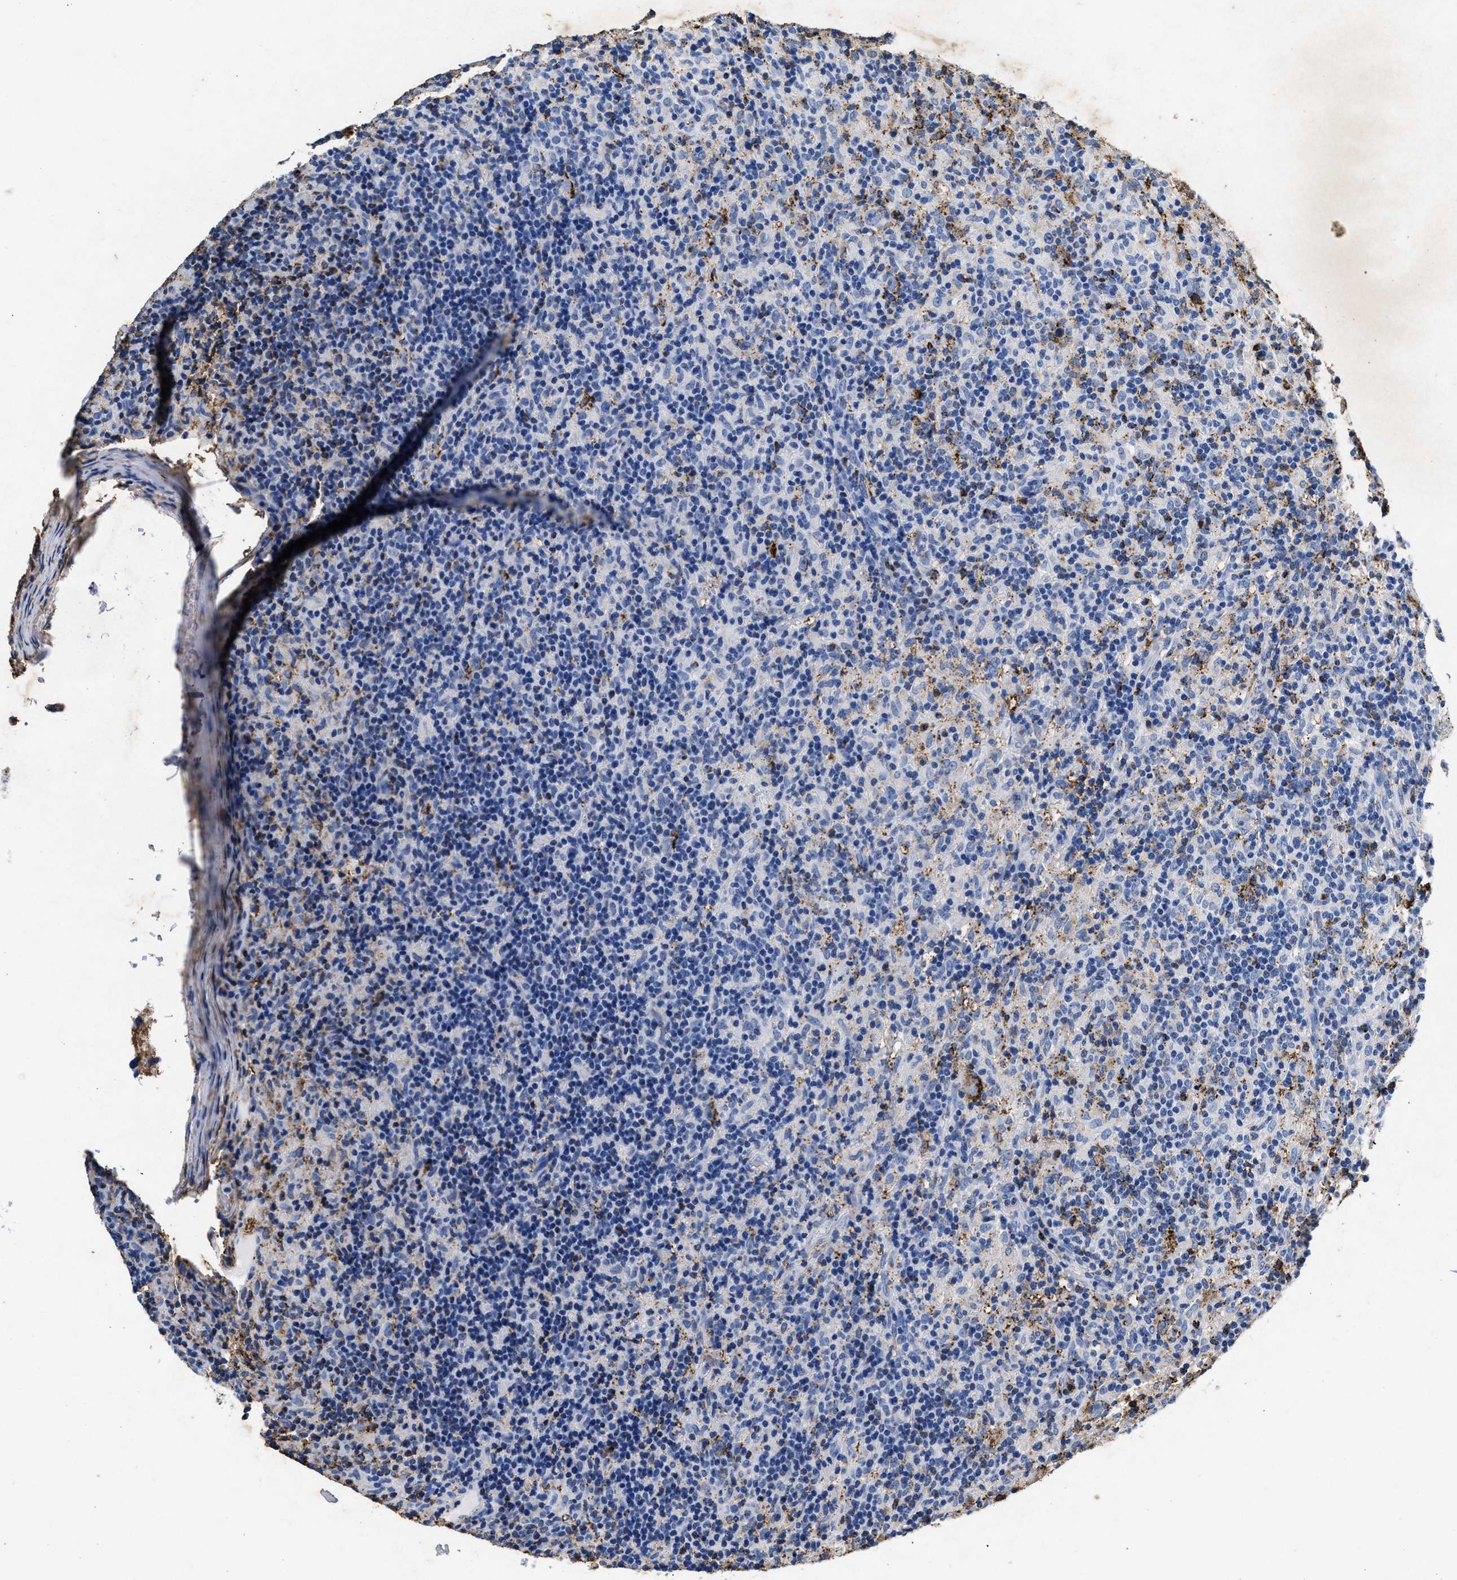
{"staining": {"intensity": "moderate", "quantity": "25%-75%", "location": "cytoplasmic/membranous"}, "tissue": "lymphoma", "cell_type": "Tumor cells", "image_type": "cancer", "snomed": [{"axis": "morphology", "description": "Hodgkin's disease, NOS"}, {"axis": "topography", "description": "Lymph node"}], "caption": "This is an image of immunohistochemistry (IHC) staining of lymphoma, which shows moderate positivity in the cytoplasmic/membranous of tumor cells.", "gene": "LTB4R2", "patient": {"sex": "male", "age": 70}}